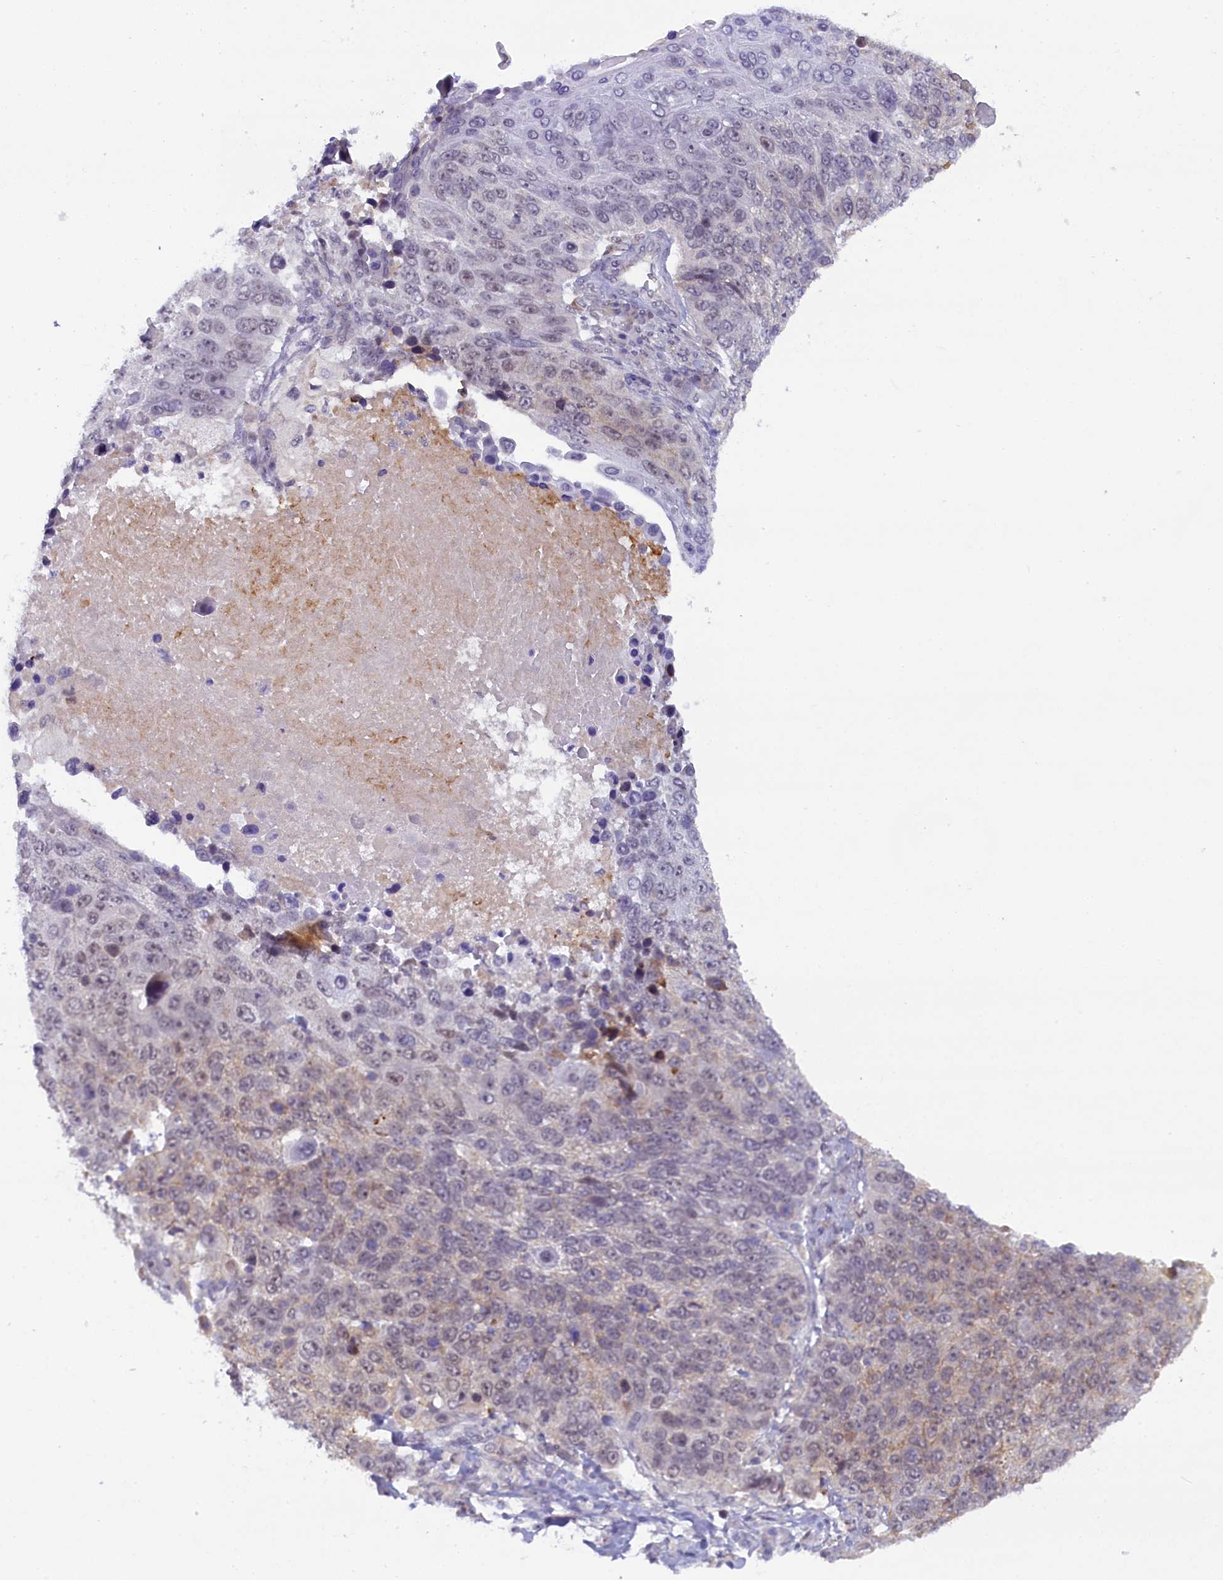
{"staining": {"intensity": "weak", "quantity": "<25%", "location": "cytoplasmic/membranous,nuclear"}, "tissue": "lung cancer", "cell_type": "Tumor cells", "image_type": "cancer", "snomed": [{"axis": "morphology", "description": "Normal tissue, NOS"}, {"axis": "morphology", "description": "Squamous cell carcinoma, NOS"}, {"axis": "topography", "description": "Lymph node"}, {"axis": "topography", "description": "Lung"}], "caption": "The photomicrograph demonstrates no staining of tumor cells in squamous cell carcinoma (lung). (DAB (3,3'-diaminobenzidine) immunohistochemistry visualized using brightfield microscopy, high magnification).", "gene": "CRAMP1", "patient": {"sex": "male", "age": 66}}